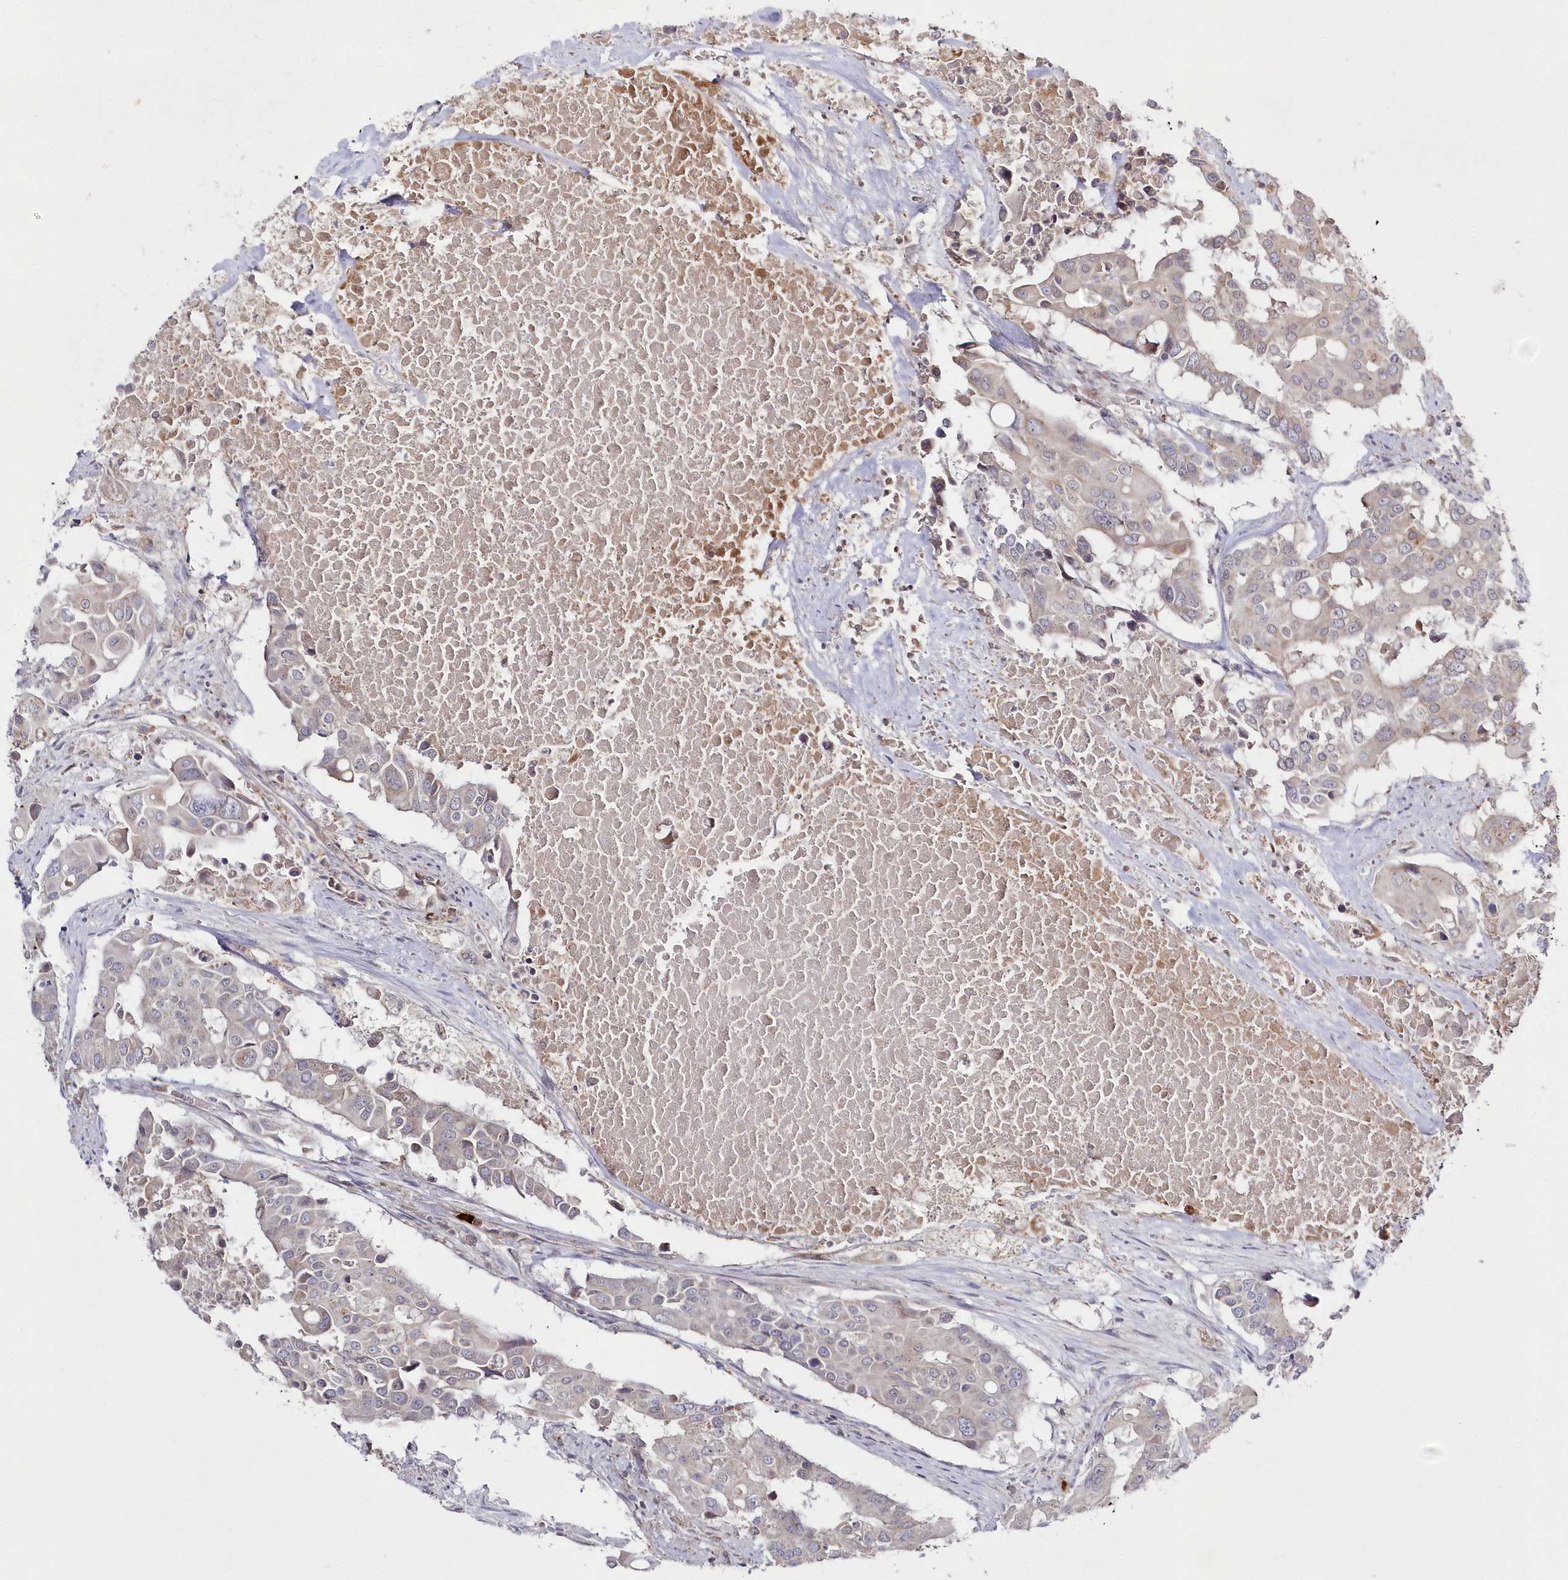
{"staining": {"intensity": "negative", "quantity": "none", "location": "none"}, "tissue": "colorectal cancer", "cell_type": "Tumor cells", "image_type": "cancer", "snomed": [{"axis": "morphology", "description": "Adenocarcinoma, NOS"}, {"axis": "topography", "description": "Colon"}], "caption": "The histopathology image displays no significant positivity in tumor cells of colorectal cancer (adenocarcinoma).", "gene": "ARSB", "patient": {"sex": "male", "age": 77}}